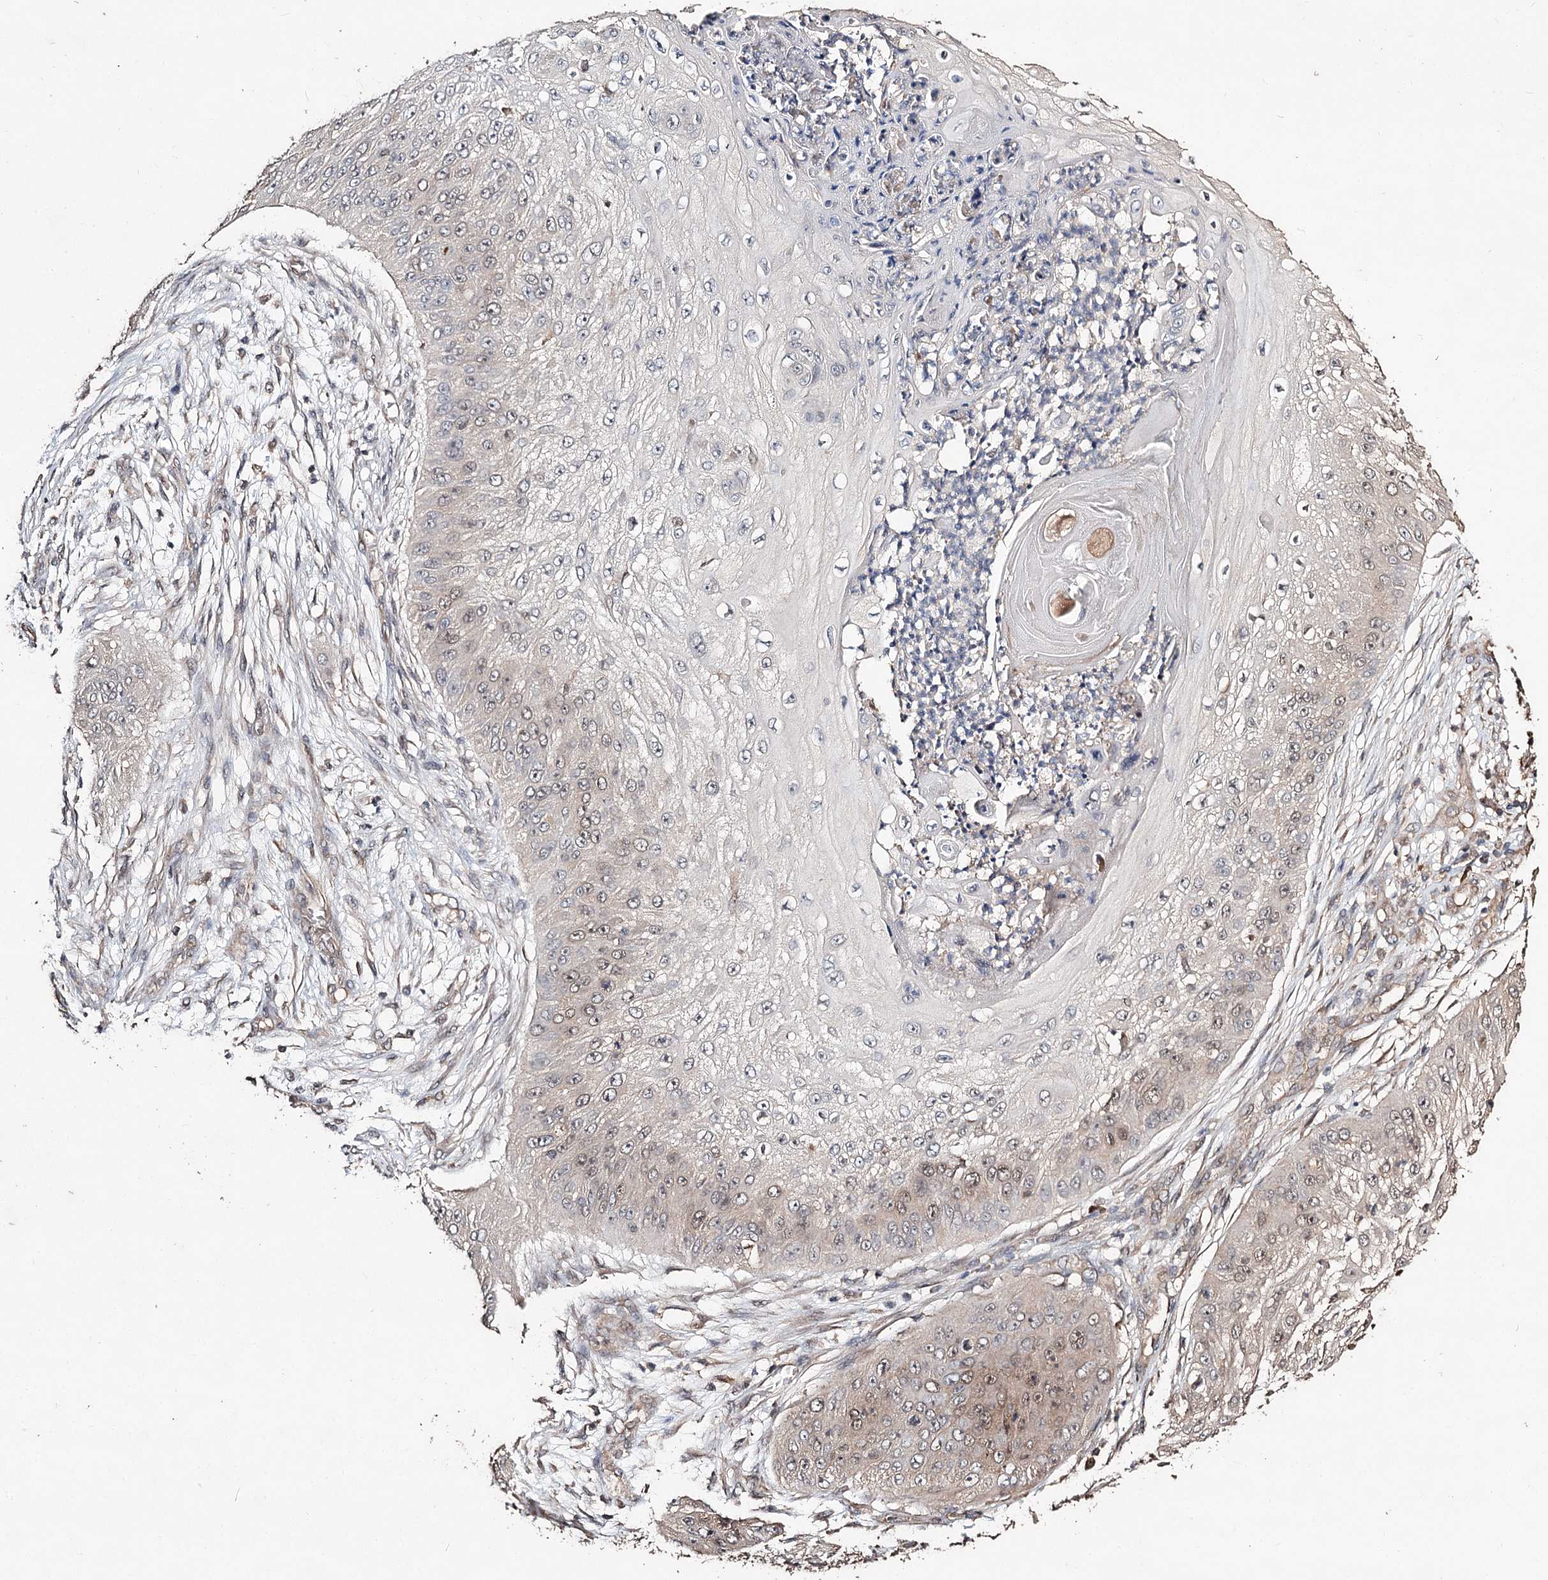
{"staining": {"intensity": "weak", "quantity": "<25%", "location": "nuclear"}, "tissue": "skin cancer", "cell_type": "Tumor cells", "image_type": "cancer", "snomed": [{"axis": "morphology", "description": "Squamous cell carcinoma, NOS"}, {"axis": "topography", "description": "Skin"}], "caption": "This is a histopathology image of immunohistochemistry (IHC) staining of skin cancer (squamous cell carcinoma), which shows no positivity in tumor cells.", "gene": "NOPCHAP1", "patient": {"sex": "female", "age": 80}}